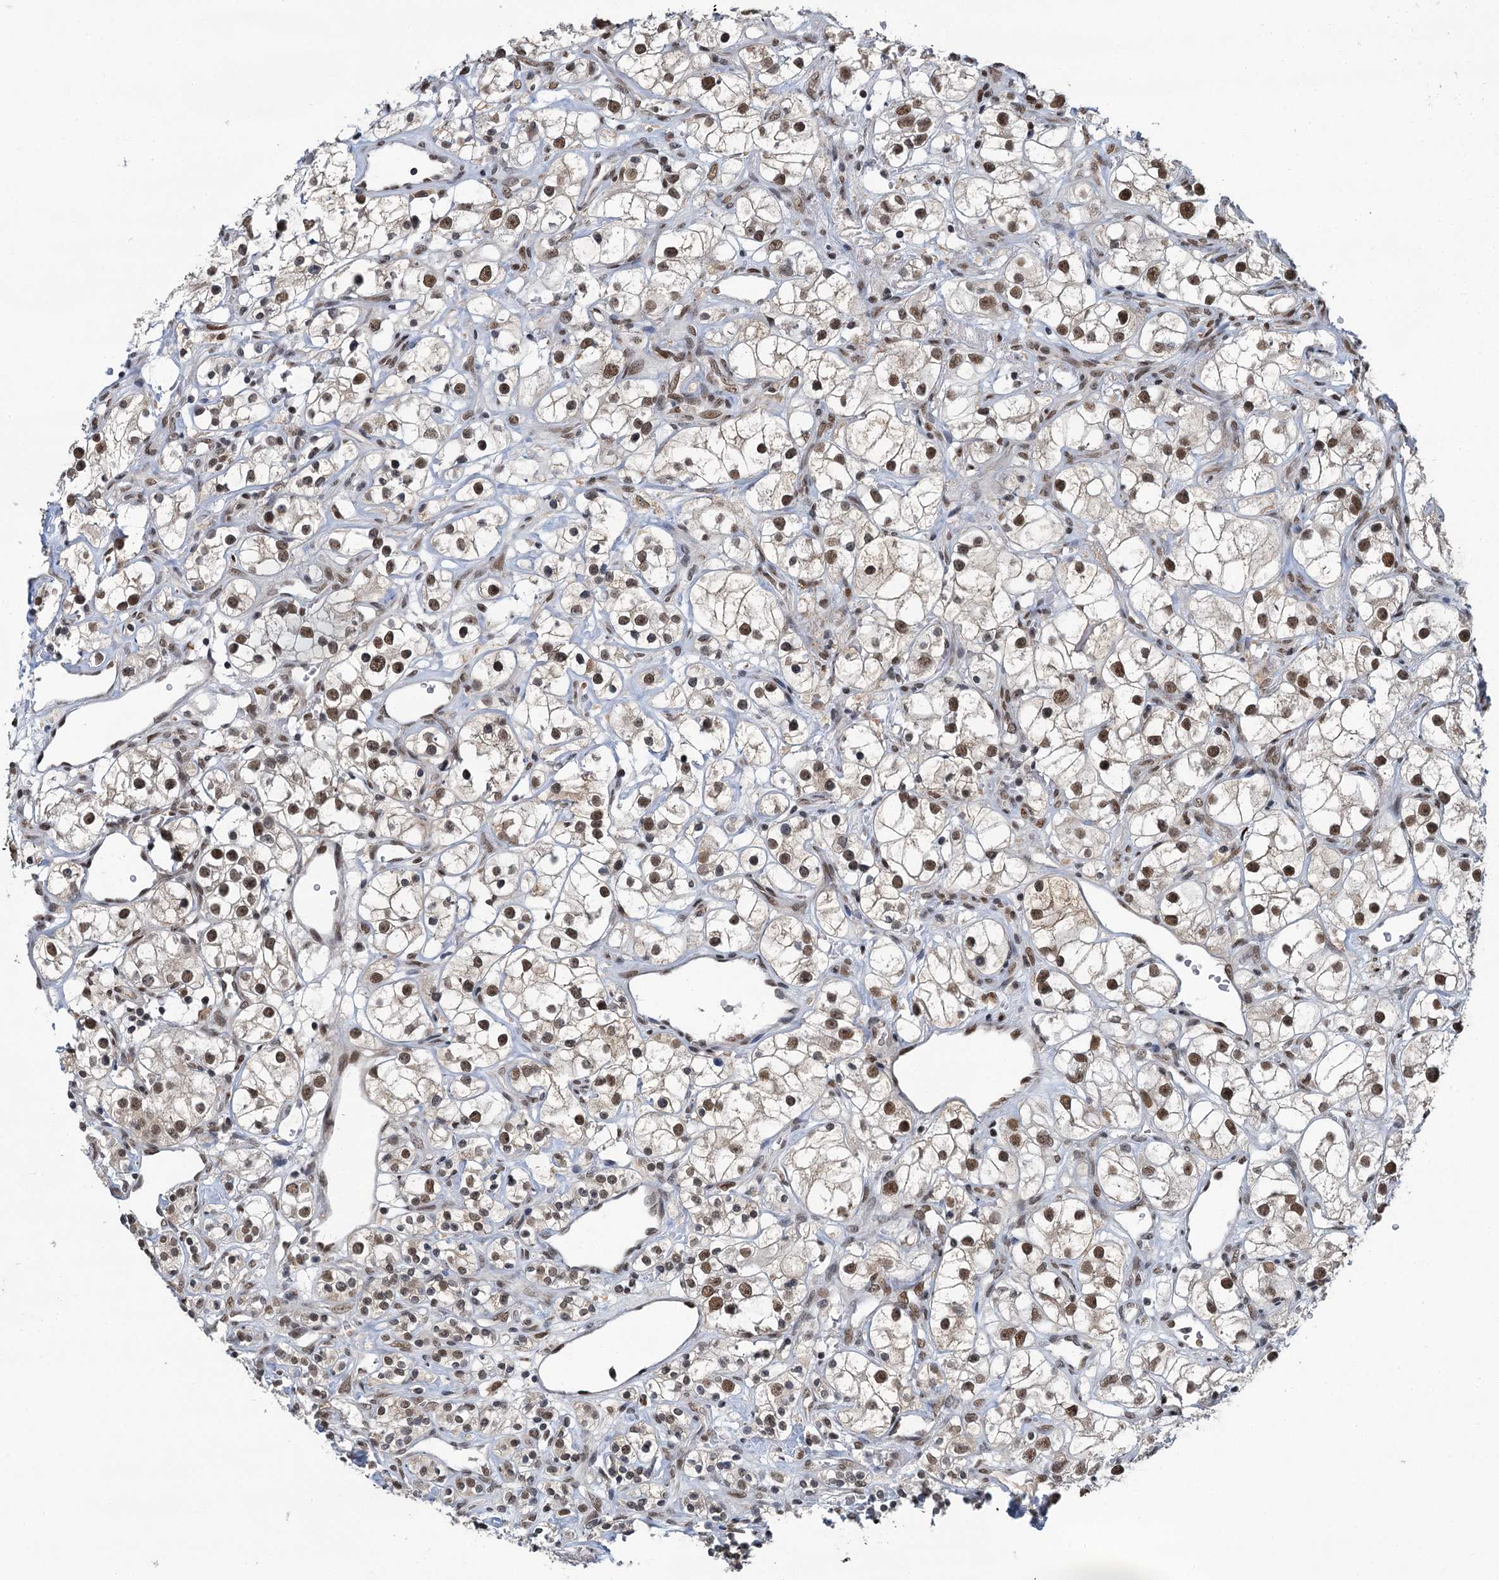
{"staining": {"intensity": "moderate", "quantity": "25%-75%", "location": "nuclear"}, "tissue": "renal cancer", "cell_type": "Tumor cells", "image_type": "cancer", "snomed": [{"axis": "morphology", "description": "Adenocarcinoma, NOS"}, {"axis": "topography", "description": "Kidney"}], "caption": "High-magnification brightfield microscopy of adenocarcinoma (renal) stained with DAB (brown) and counterstained with hematoxylin (blue). tumor cells exhibit moderate nuclear staining is appreciated in about25%-75% of cells. The staining is performed using DAB brown chromogen to label protein expression. The nuclei are counter-stained blue using hematoxylin.", "gene": "PPHLN1", "patient": {"sex": "male", "age": 77}}